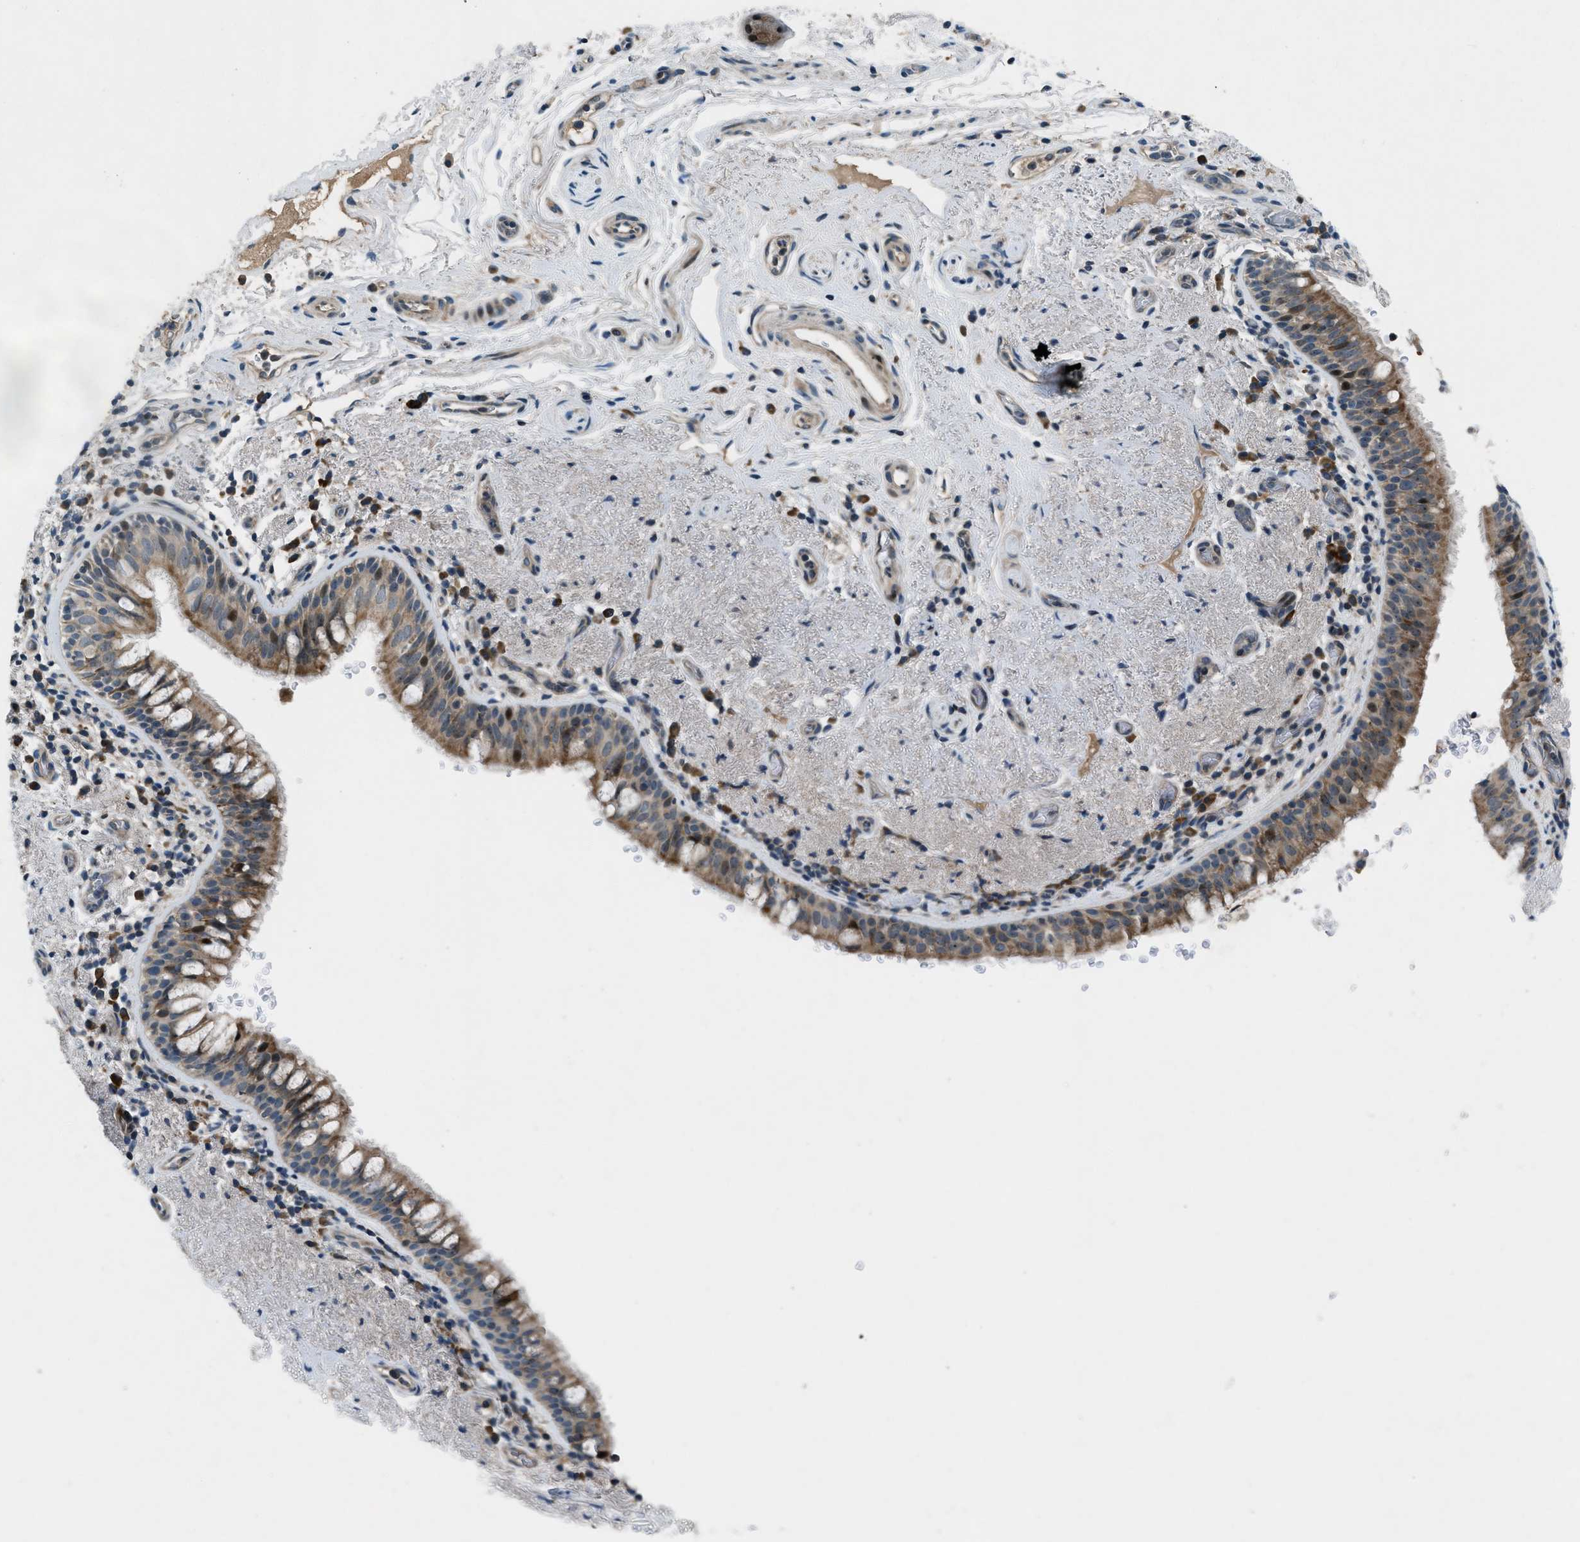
{"staining": {"intensity": "moderate", "quantity": ">75%", "location": "cytoplasmic/membranous"}, "tissue": "bronchus", "cell_type": "Respiratory epithelial cells", "image_type": "normal", "snomed": [{"axis": "morphology", "description": "Normal tissue, NOS"}, {"axis": "morphology", "description": "Inflammation, NOS"}, {"axis": "topography", "description": "Cartilage tissue"}, {"axis": "topography", "description": "Bronchus"}], "caption": "Immunohistochemical staining of unremarkable bronchus reveals medium levels of moderate cytoplasmic/membranous positivity in approximately >75% of respiratory epithelial cells.", "gene": "CLEC2D", "patient": {"sex": "male", "age": 77}}